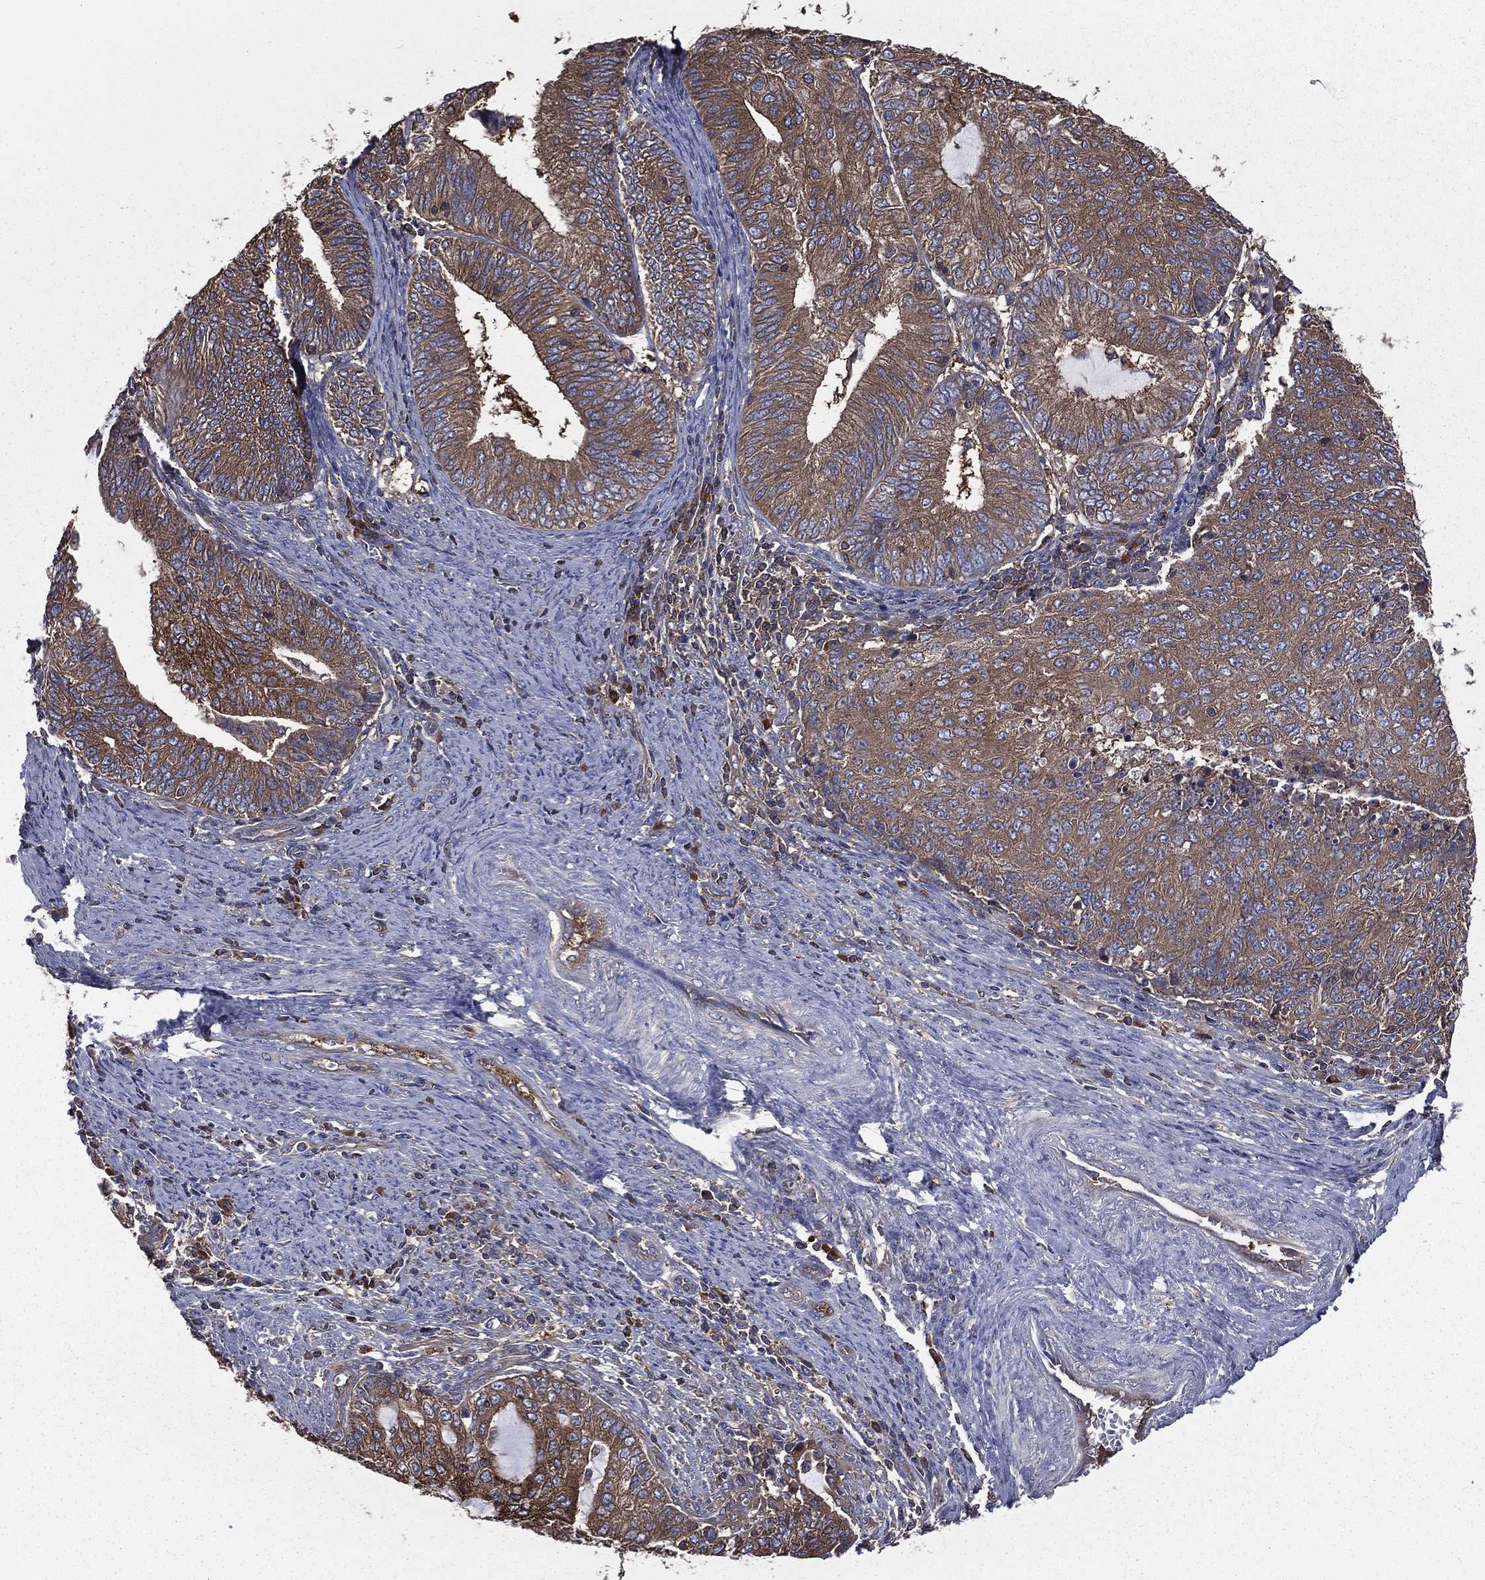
{"staining": {"intensity": "moderate", "quantity": ">75%", "location": "cytoplasmic/membranous"}, "tissue": "endometrial cancer", "cell_type": "Tumor cells", "image_type": "cancer", "snomed": [{"axis": "morphology", "description": "Adenocarcinoma, NOS"}, {"axis": "topography", "description": "Endometrium"}], "caption": "Human endometrial adenocarcinoma stained with a brown dye exhibits moderate cytoplasmic/membranous positive positivity in approximately >75% of tumor cells.", "gene": "SARS1", "patient": {"sex": "female", "age": 82}}